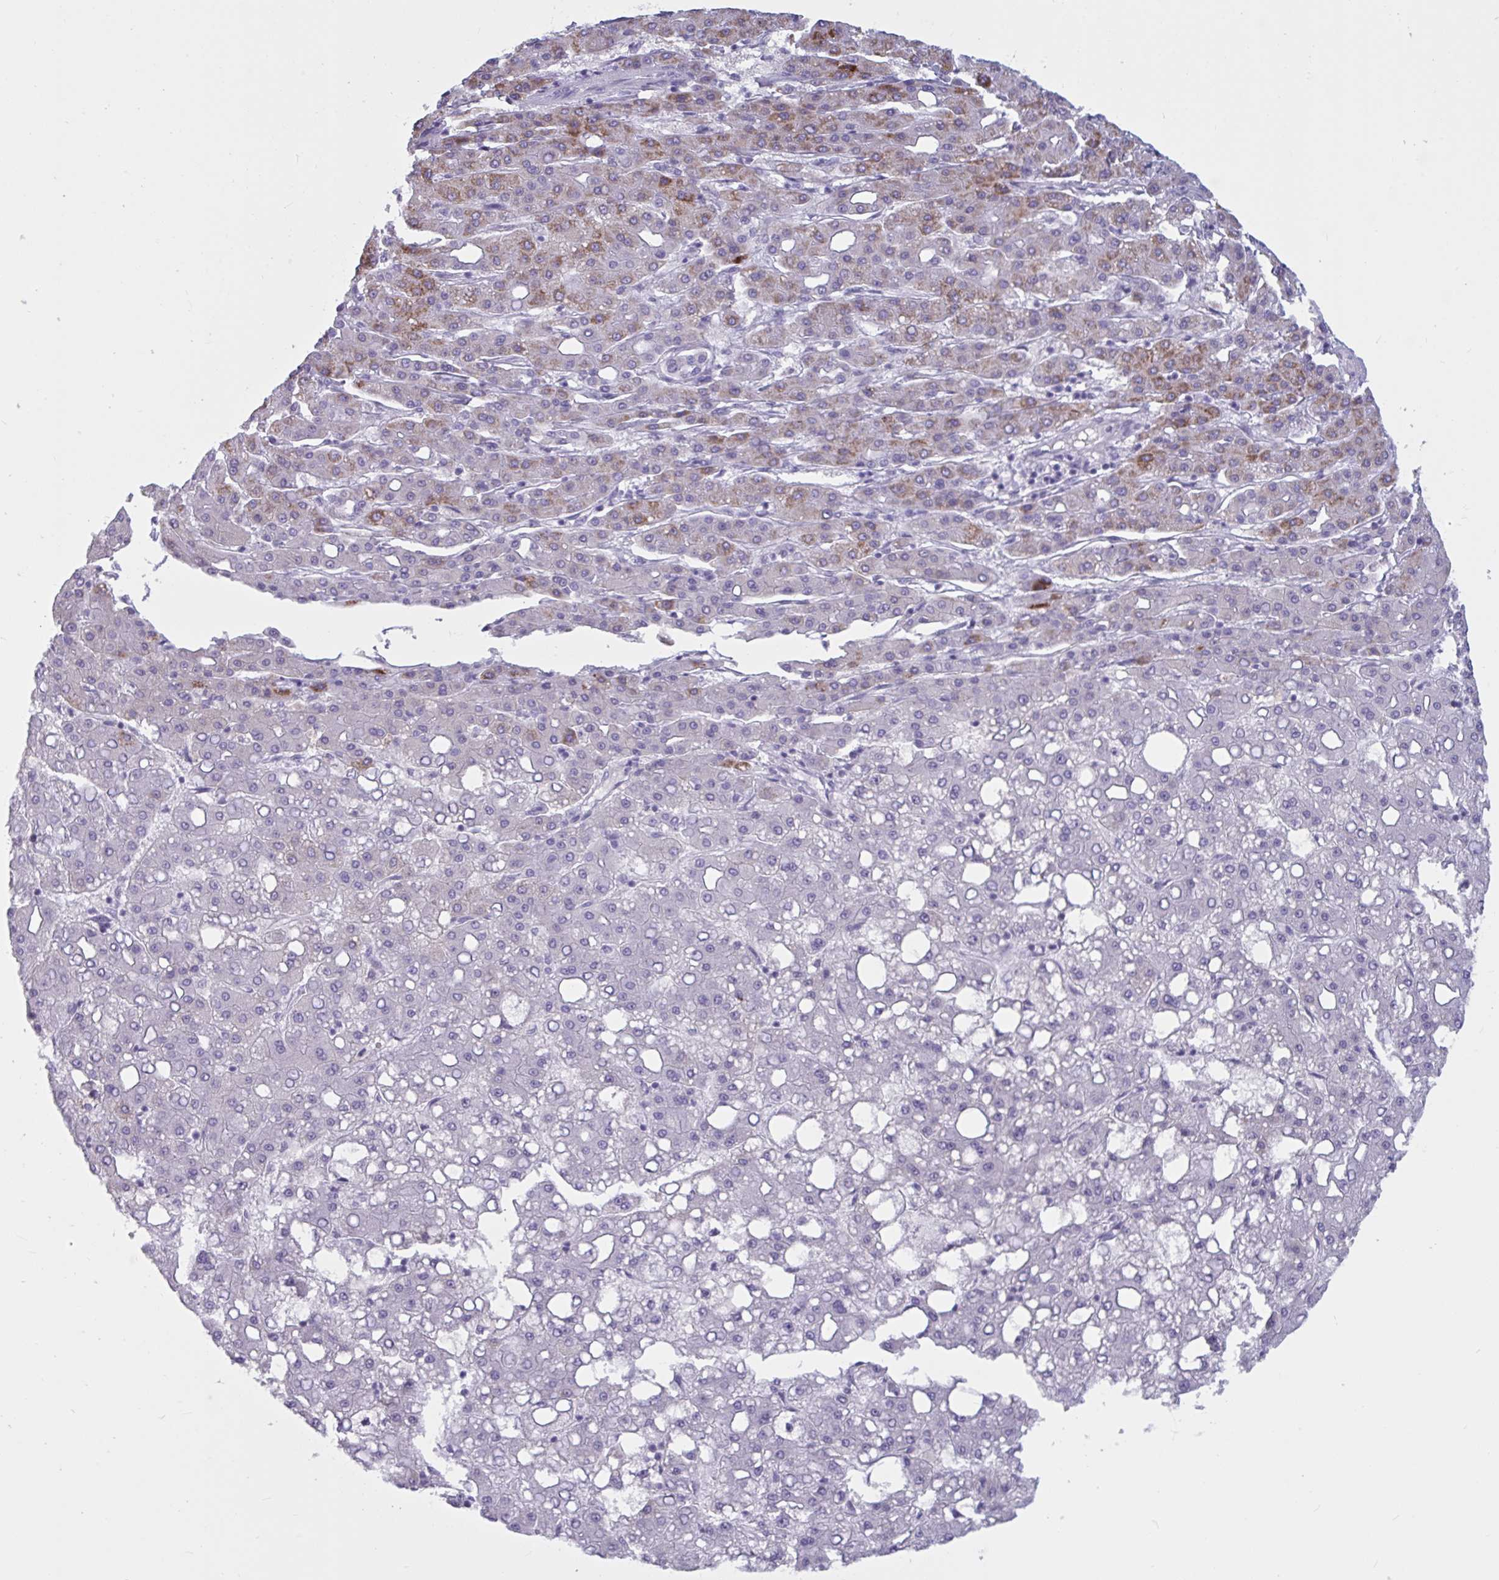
{"staining": {"intensity": "moderate", "quantity": "25%-75%", "location": "cytoplasmic/membranous"}, "tissue": "liver cancer", "cell_type": "Tumor cells", "image_type": "cancer", "snomed": [{"axis": "morphology", "description": "Carcinoma, Hepatocellular, NOS"}, {"axis": "topography", "description": "Liver"}], "caption": "Protein staining by IHC demonstrates moderate cytoplasmic/membranous positivity in approximately 25%-75% of tumor cells in liver hepatocellular carcinoma.", "gene": "BBS10", "patient": {"sex": "male", "age": 65}}